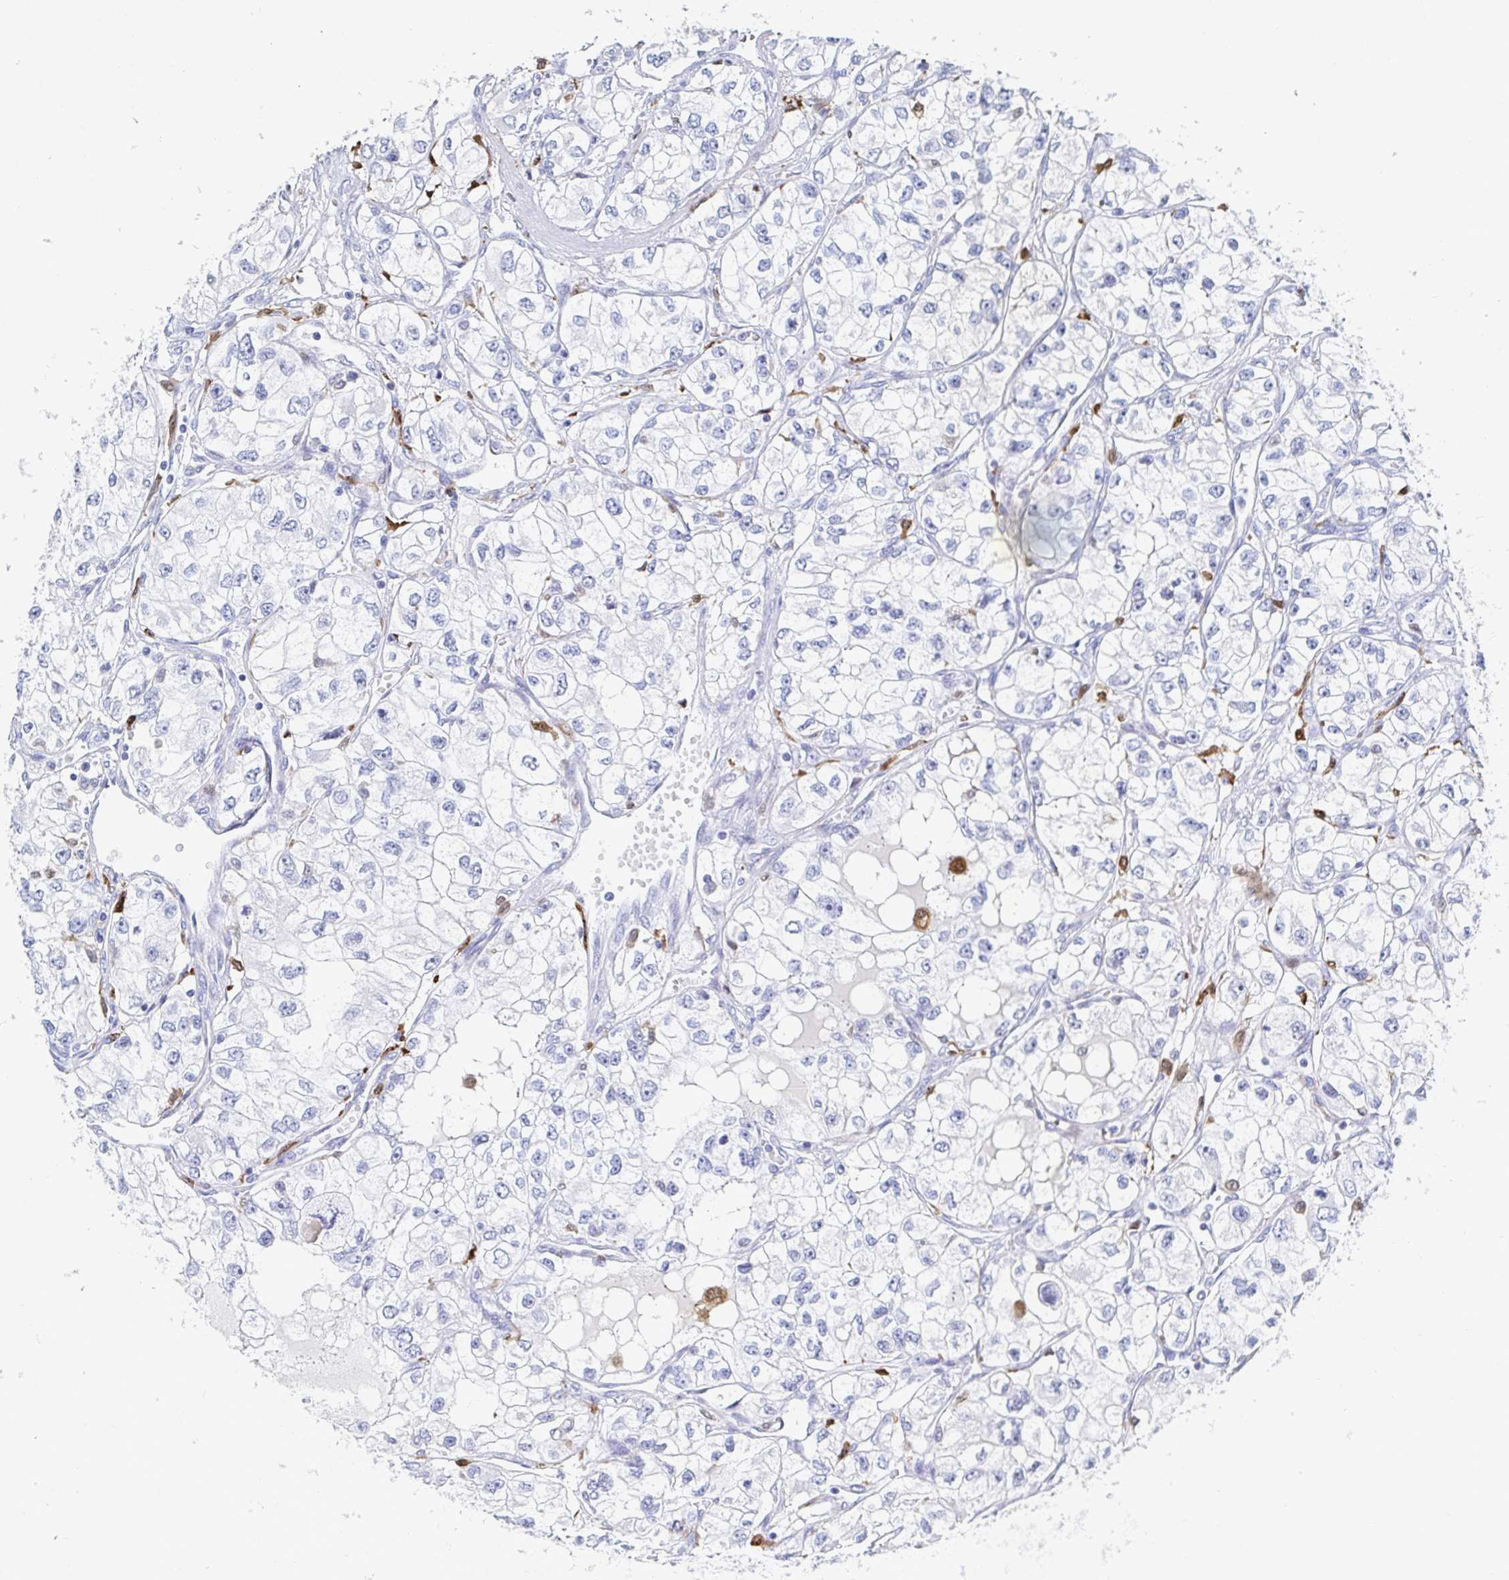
{"staining": {"intensity": "negative", "quantity": "none", "location": "none"}, "tissue": "renal cancer", "cell_type": "Tumor cells", "image_type": "cancer", "snomed": [{"axis": "morphology", "description": "Adenocarcinoma, NOS"}, {"axis": "topography", "description": "Kidney"}], "caption": "This is an immunohistochemistry micrograph of adenocarcinoma (renal). There is no positivity in tumor cells.", "gene": "OR2A4", "patient": {"sex": "female", "age": 59}}